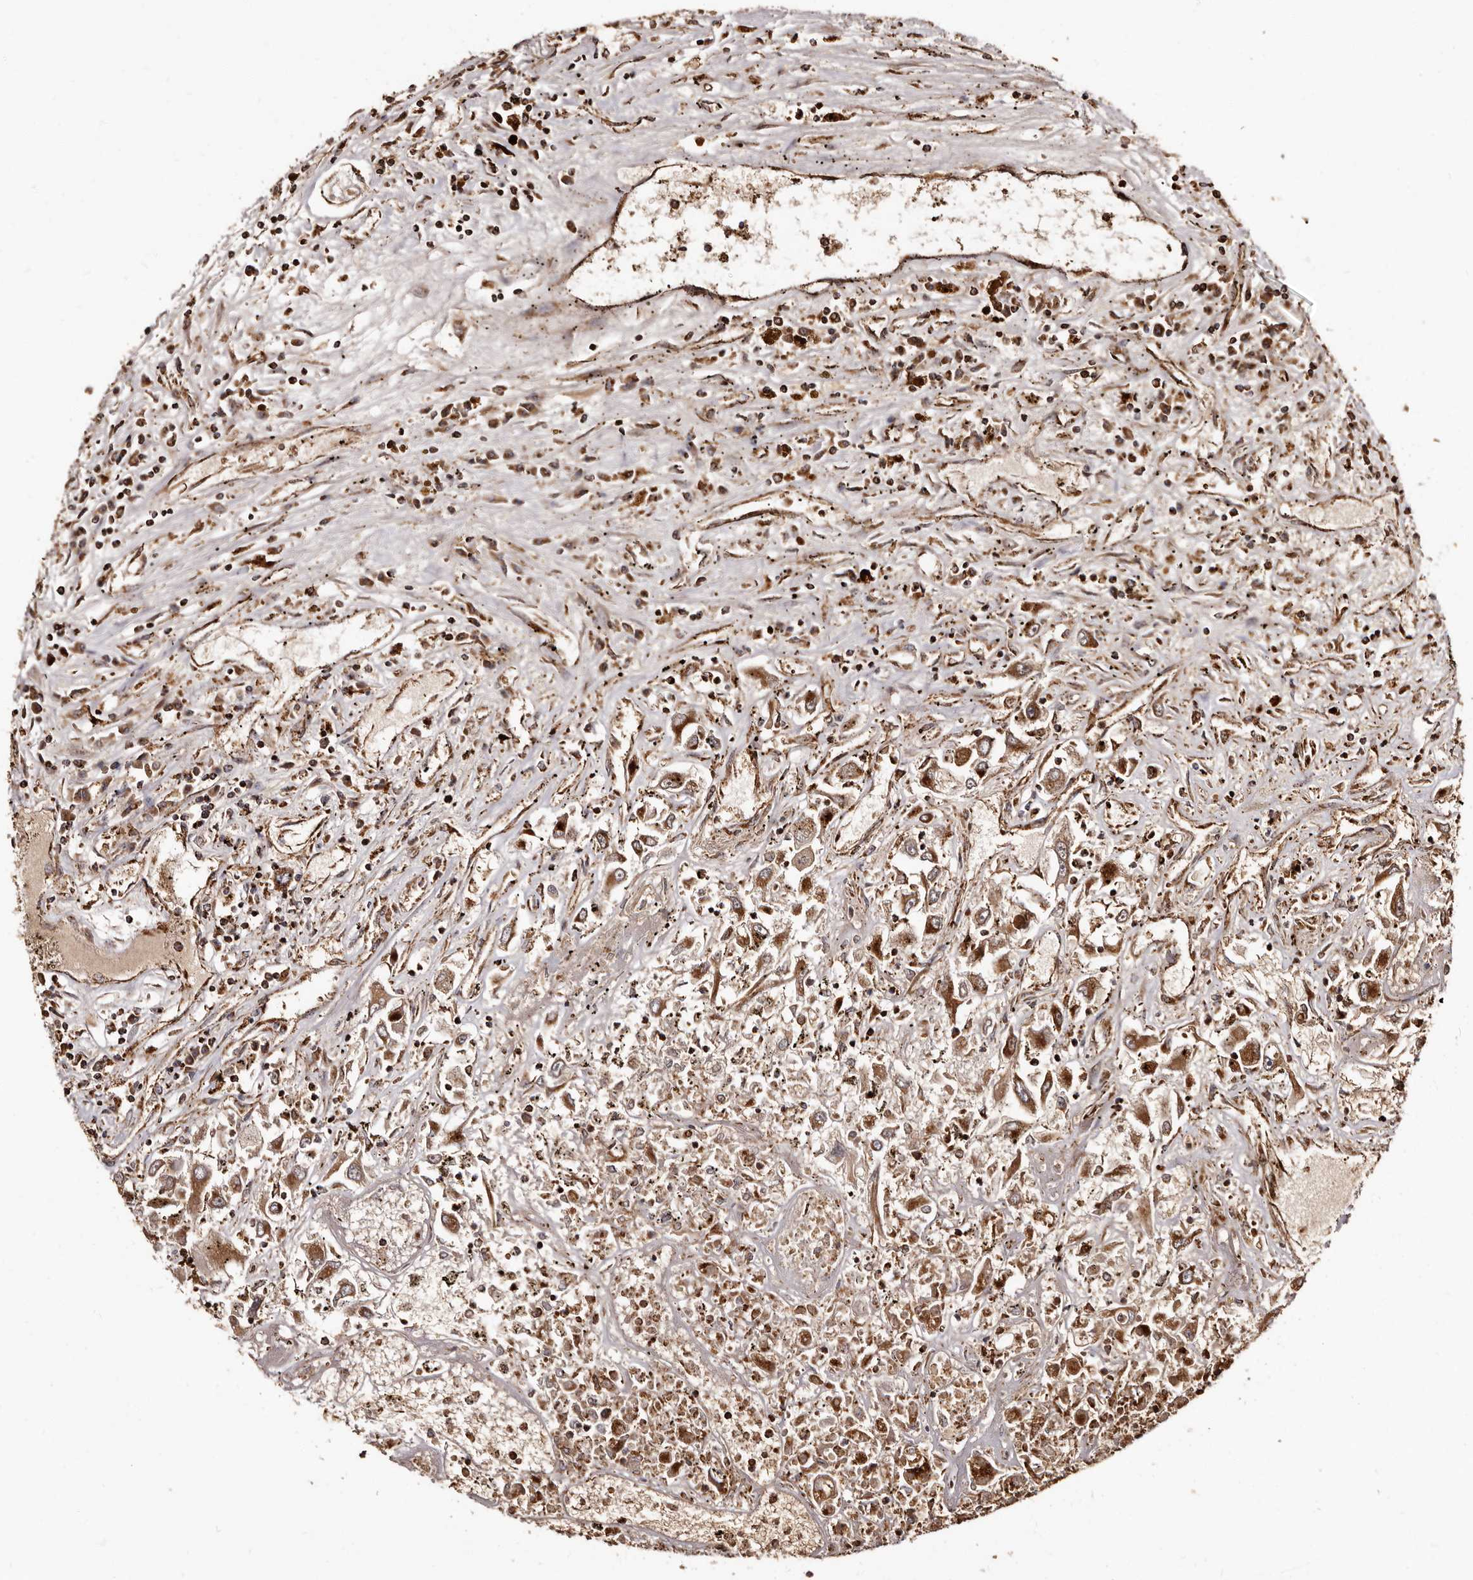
{"staining": {"intensity": "strong", "quantity": ">75%", "location": "cytoplasmic/membranous"}, "tissue": "renal cancer", "cell_type": "Tumor cells", "image_type": "cancer", "snomed": [{"axis": "morphology", "description": "Adenocarcinoma, NOS"}, {"axis": "topography", "description": "Kidney"}], "caption": "The immunohistochemical stain highlights strong cytoplasmic/membranous staining in tumor cells of renal cancer (adenocarcinoma) tissue.", "gene": "BAX", "patient": {"sex": "female", "age": 52}}